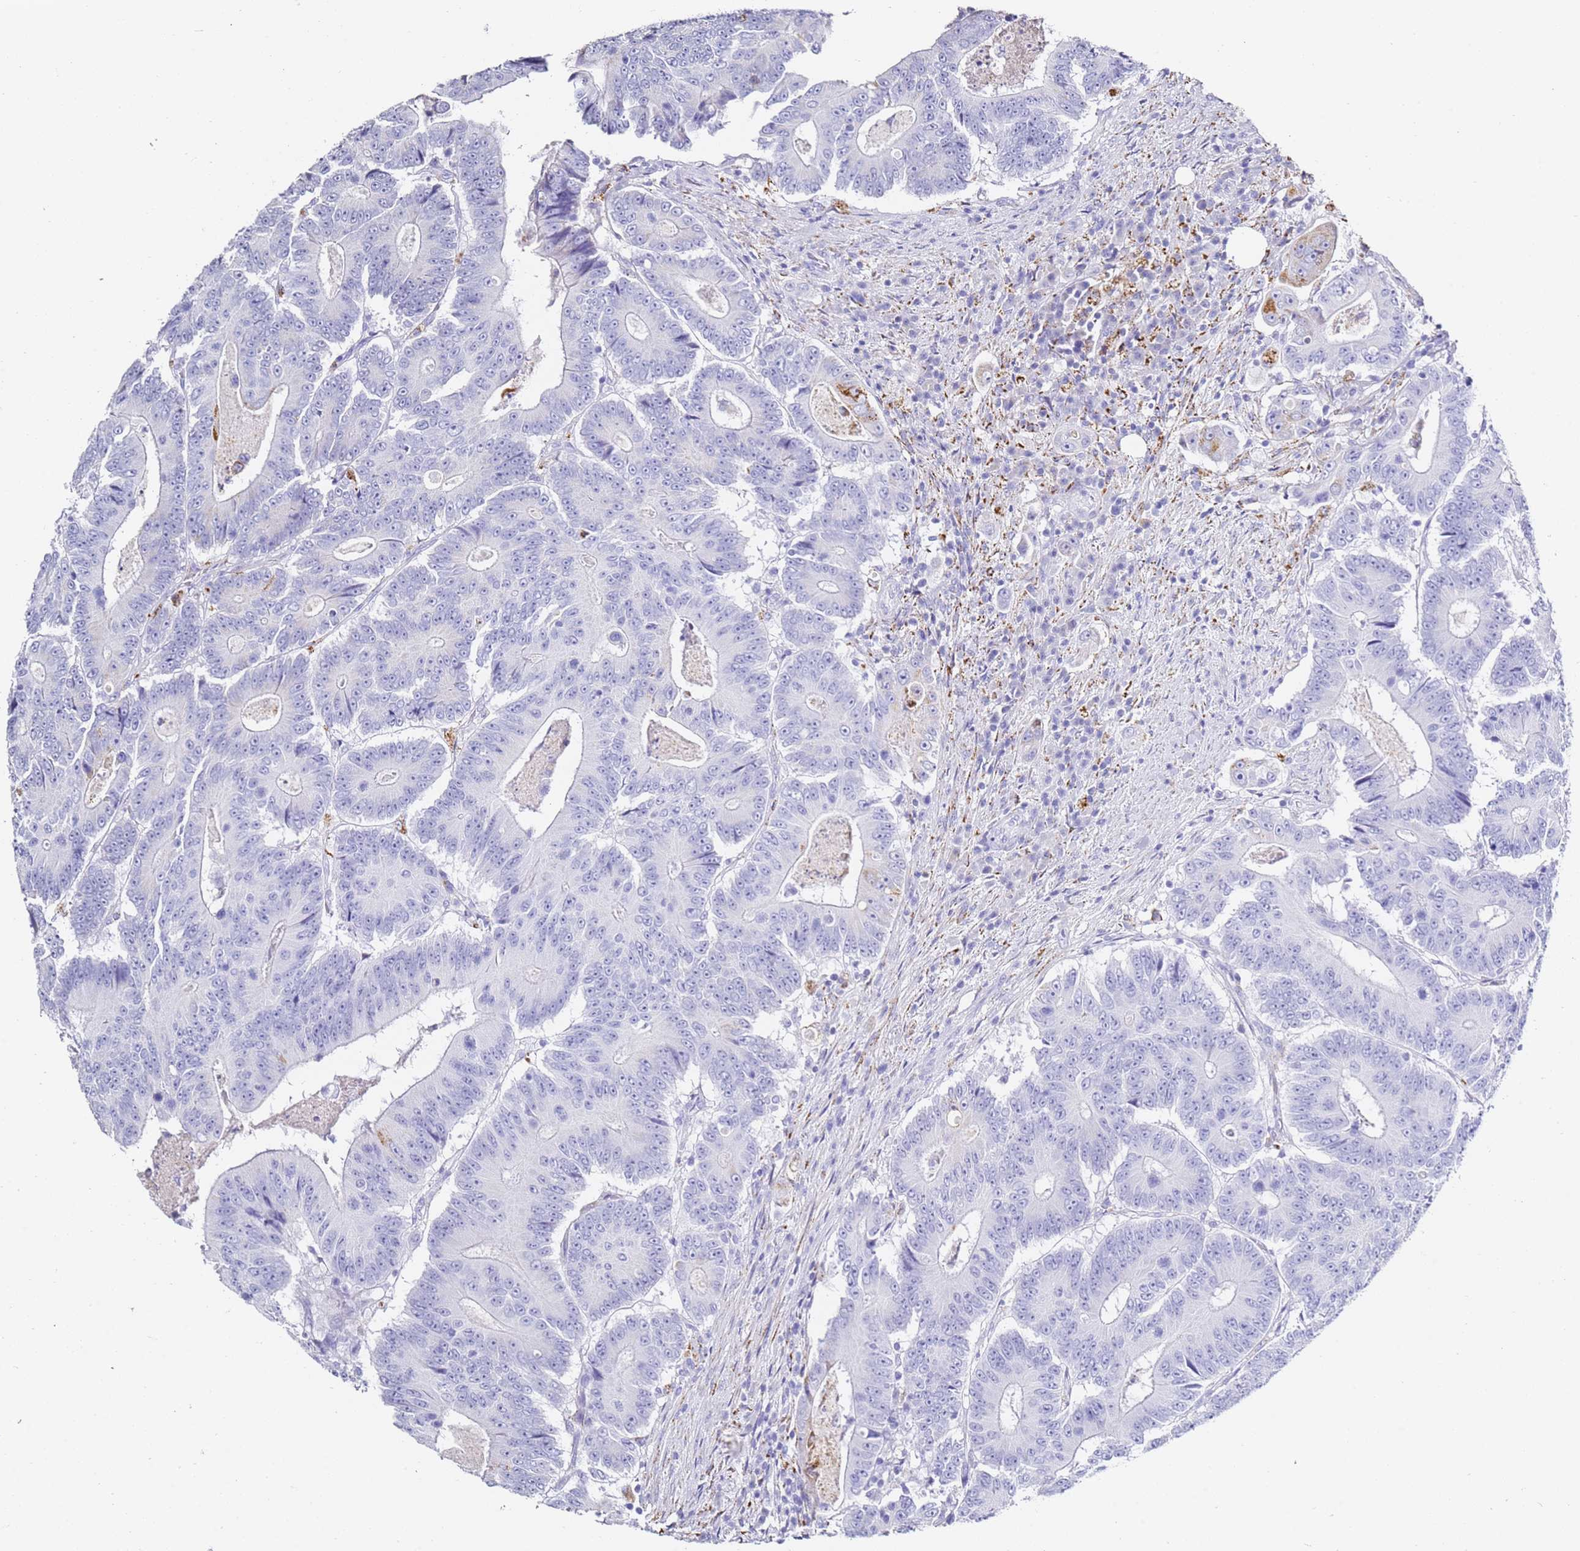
{"staining": {"intensity": "negative", "quantity": "none", "location": "none"}, "tissue": "colorectal cancer", "cell_type": "Tumor cells", "image_type": "cancer", "snomed": [{"axis": "morphology", "description": "Adenocarcinoma, NOS"}, {"axis": "topography", "description": "Colon"}], "caption": "There is no significant positivity in tumor cells of colorectal cancer (adenocarcinoma).", "gene": "PTBP2", "patient": {"sex": "male", "age": 83}}